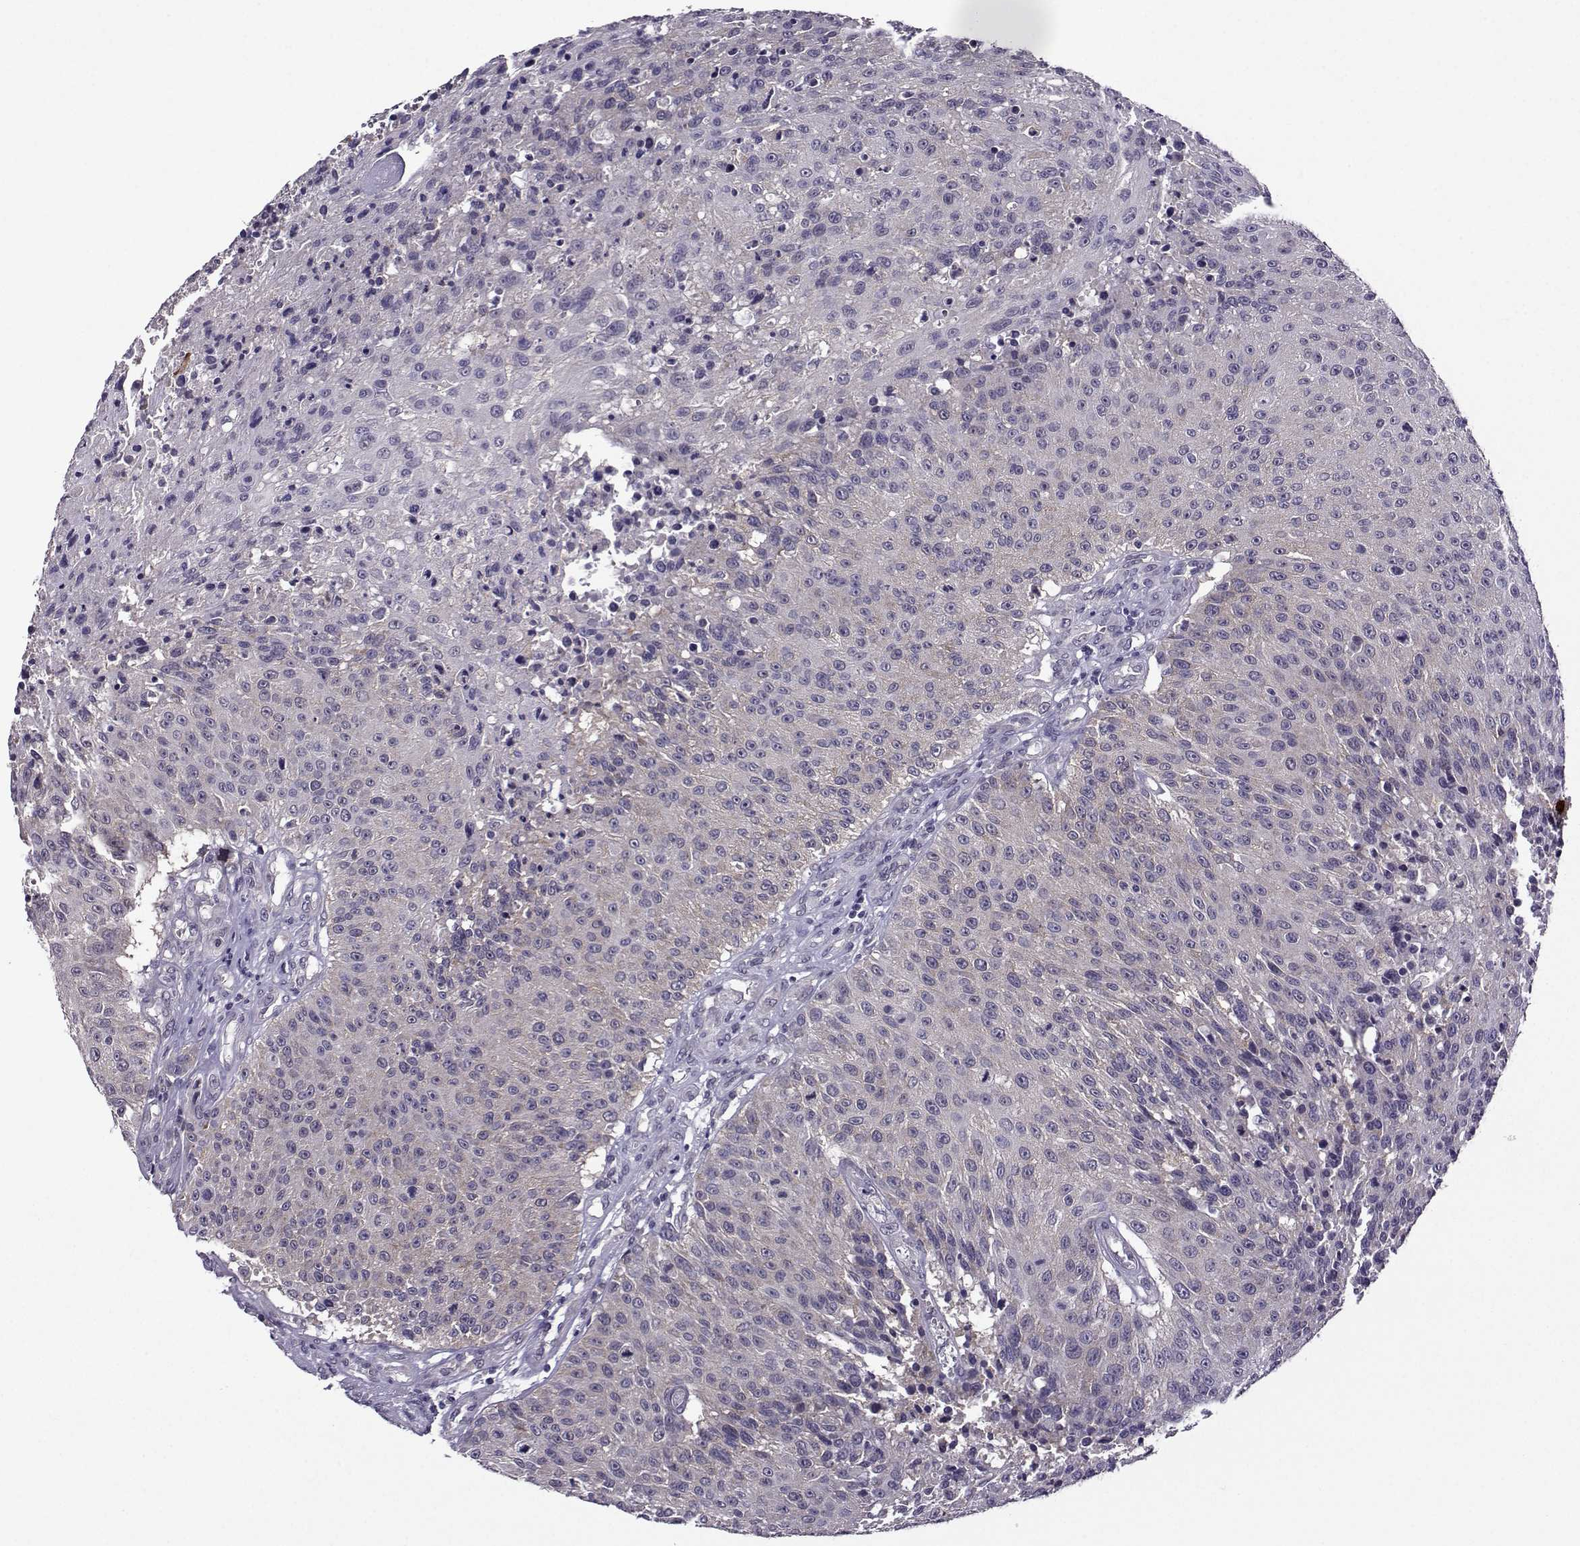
{"staining": {"intensity": "negative", "quantity": "none", "location": "none"}, "tissue": "urothelial cancer", "cell_type": "Tumor cells", "image_type": "cancer", "snomed": [{"axis": "morphology", "description": "Urothelial carcinoma, NOS"}, {"axis": "topography", "description": "Urinary bladder"}], "caption": "Tumor cells are negative for brown protein staining in transitional cell carcinoma.", "gene": "DDX20", "patient": {"sex": "male", "age": 55}}